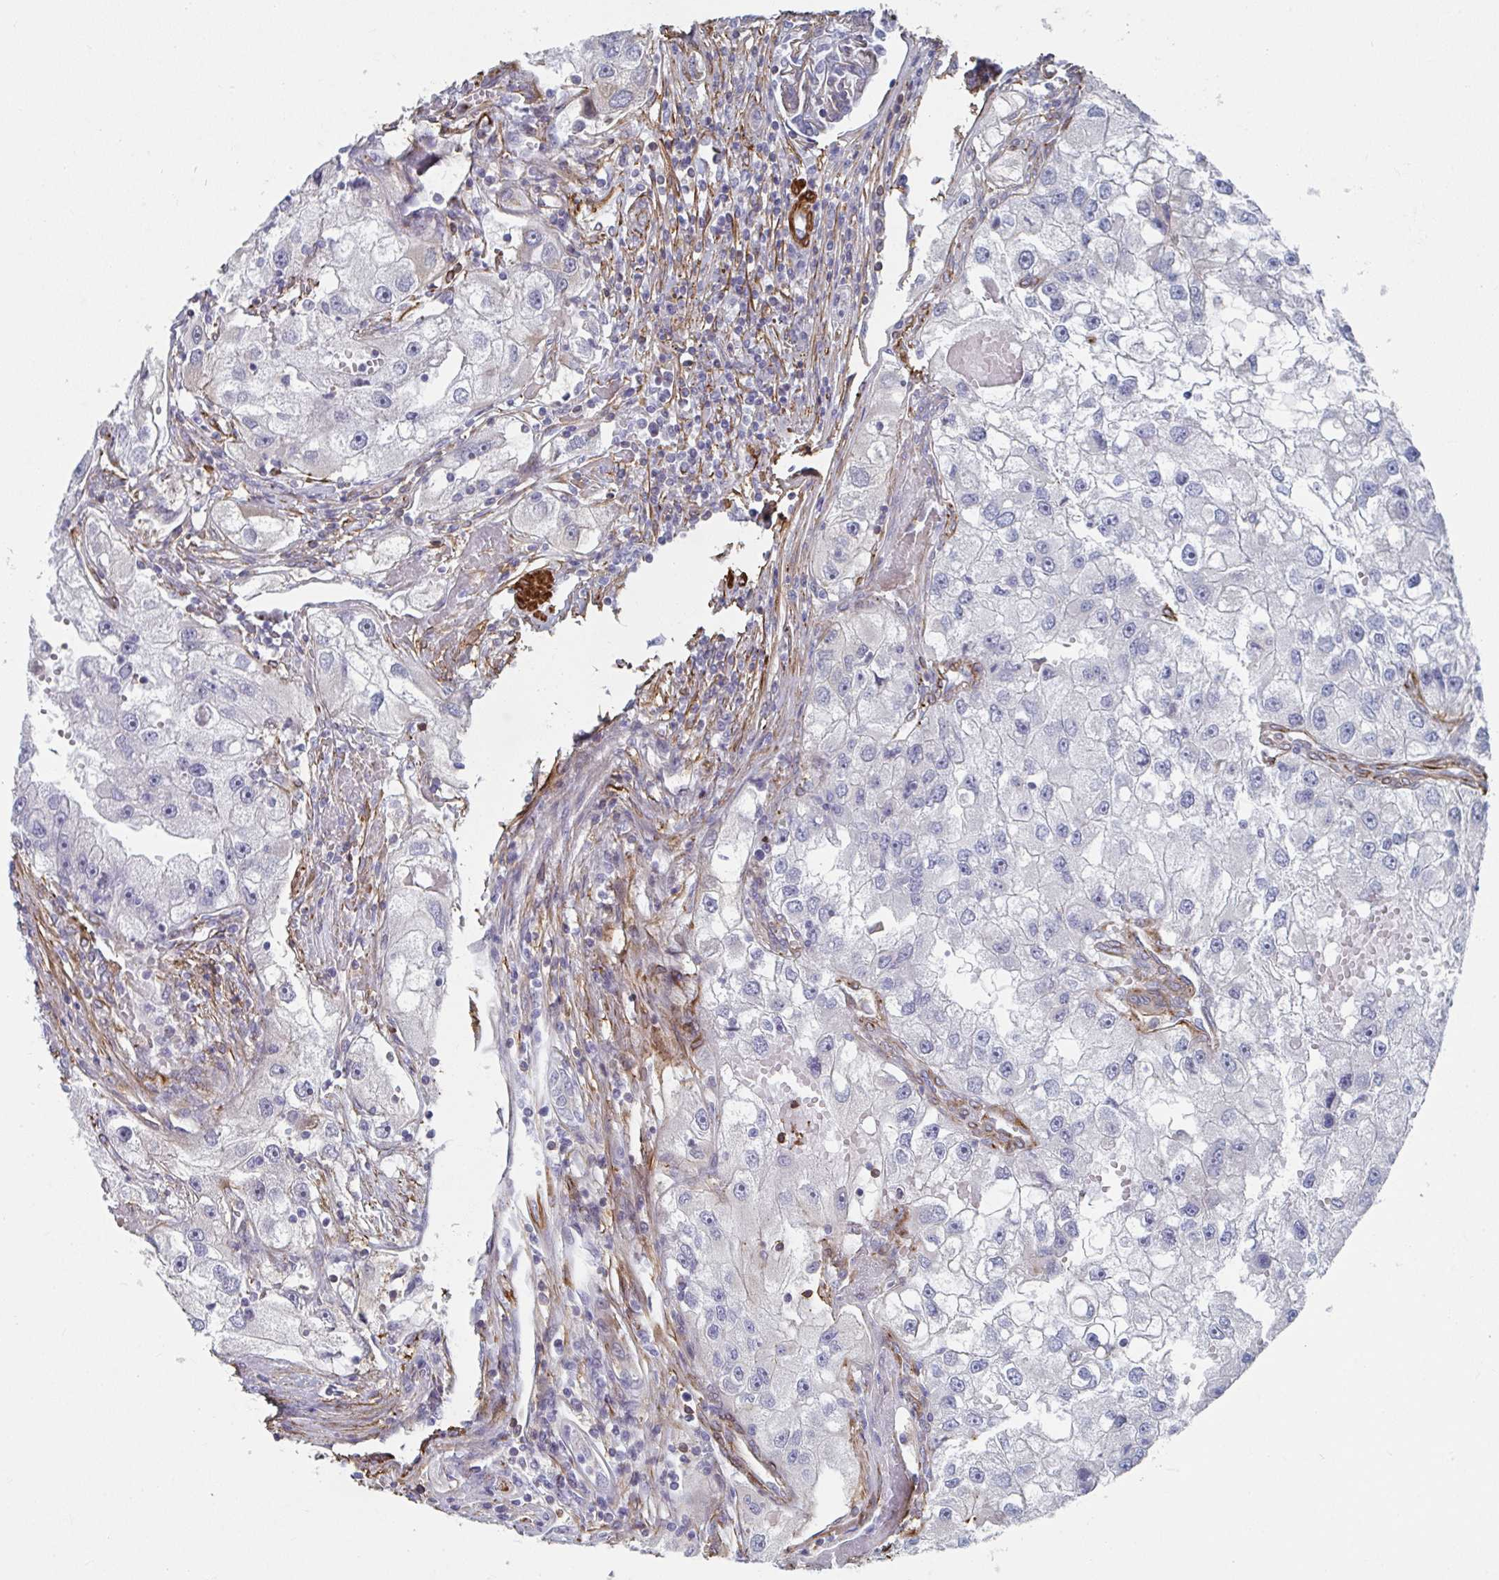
{"staining": {"intensity": "negative", "quantity": "none", "location": "none"}, "tissue": "renal cancer", "cell_type": "Tumor cells", "image_type": "cancer", "snomed": [{"axis": "morphology", "description": "Adenocarcinoma, NOS"}, {"axis": "topography", "description": "Kidney"}], "caption": "Tumor cells show no significant expression in renal adenocarcinoma.", "gene": "NEURL4", "patient": {"sex": "male", "age": 63}}